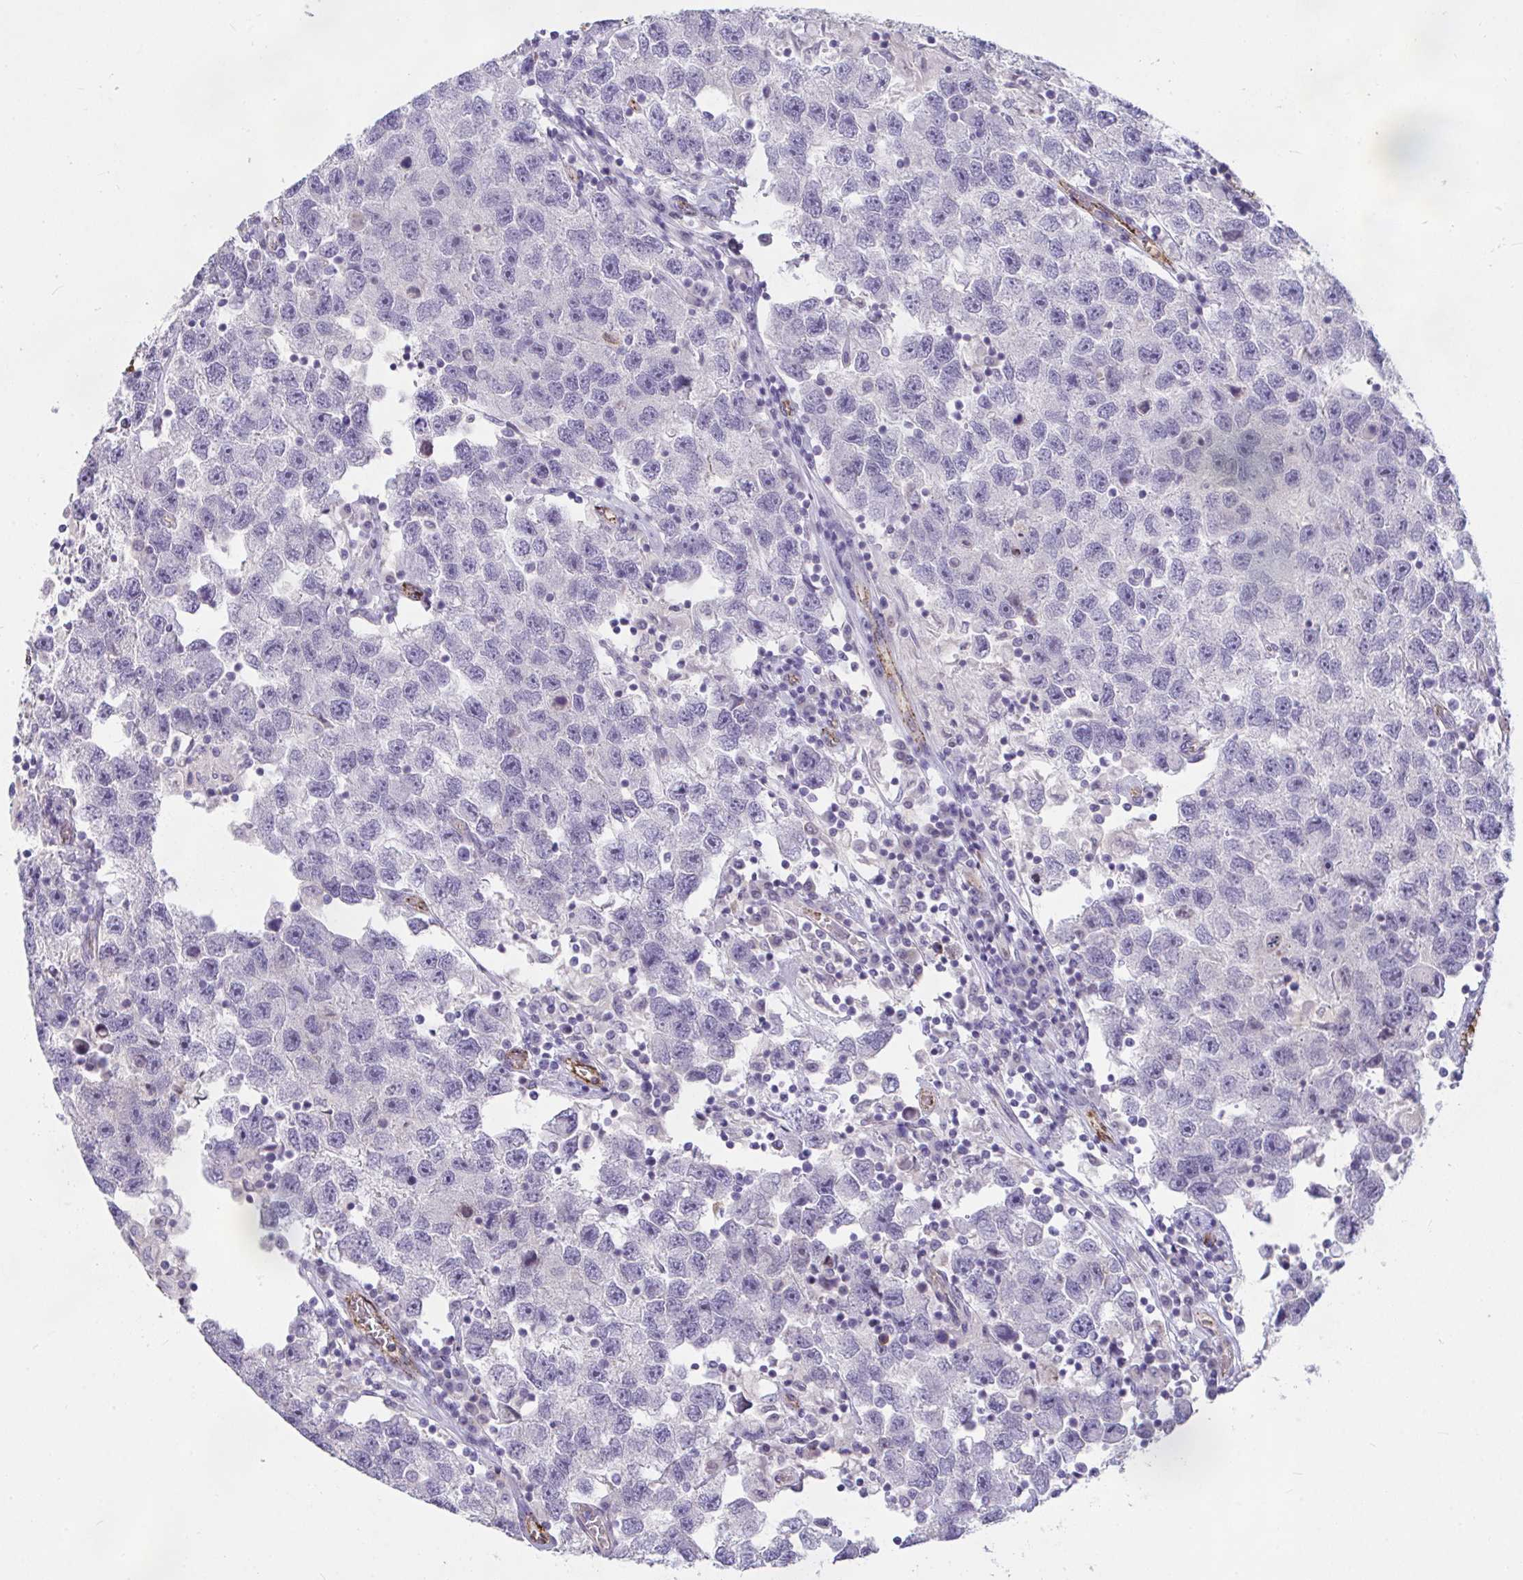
{"staining": {"intensity": "negative", "quantity": "none", "location": "none"}, "tissue": "testis cancer", "cell_type": "Tumor cells", "image_type": "cancer", "snomed": [{"axis": "morphology", "description": "Seminoma, NOS"}, {"axis": "topography", "description": "Testis"}], "caption": "Histopathology image shows no protein expression in tumor cells of testis cancer (seminoma) tissue.", "gene": "SEMA6B", "patient": {"sex": "male", "age": 26}}